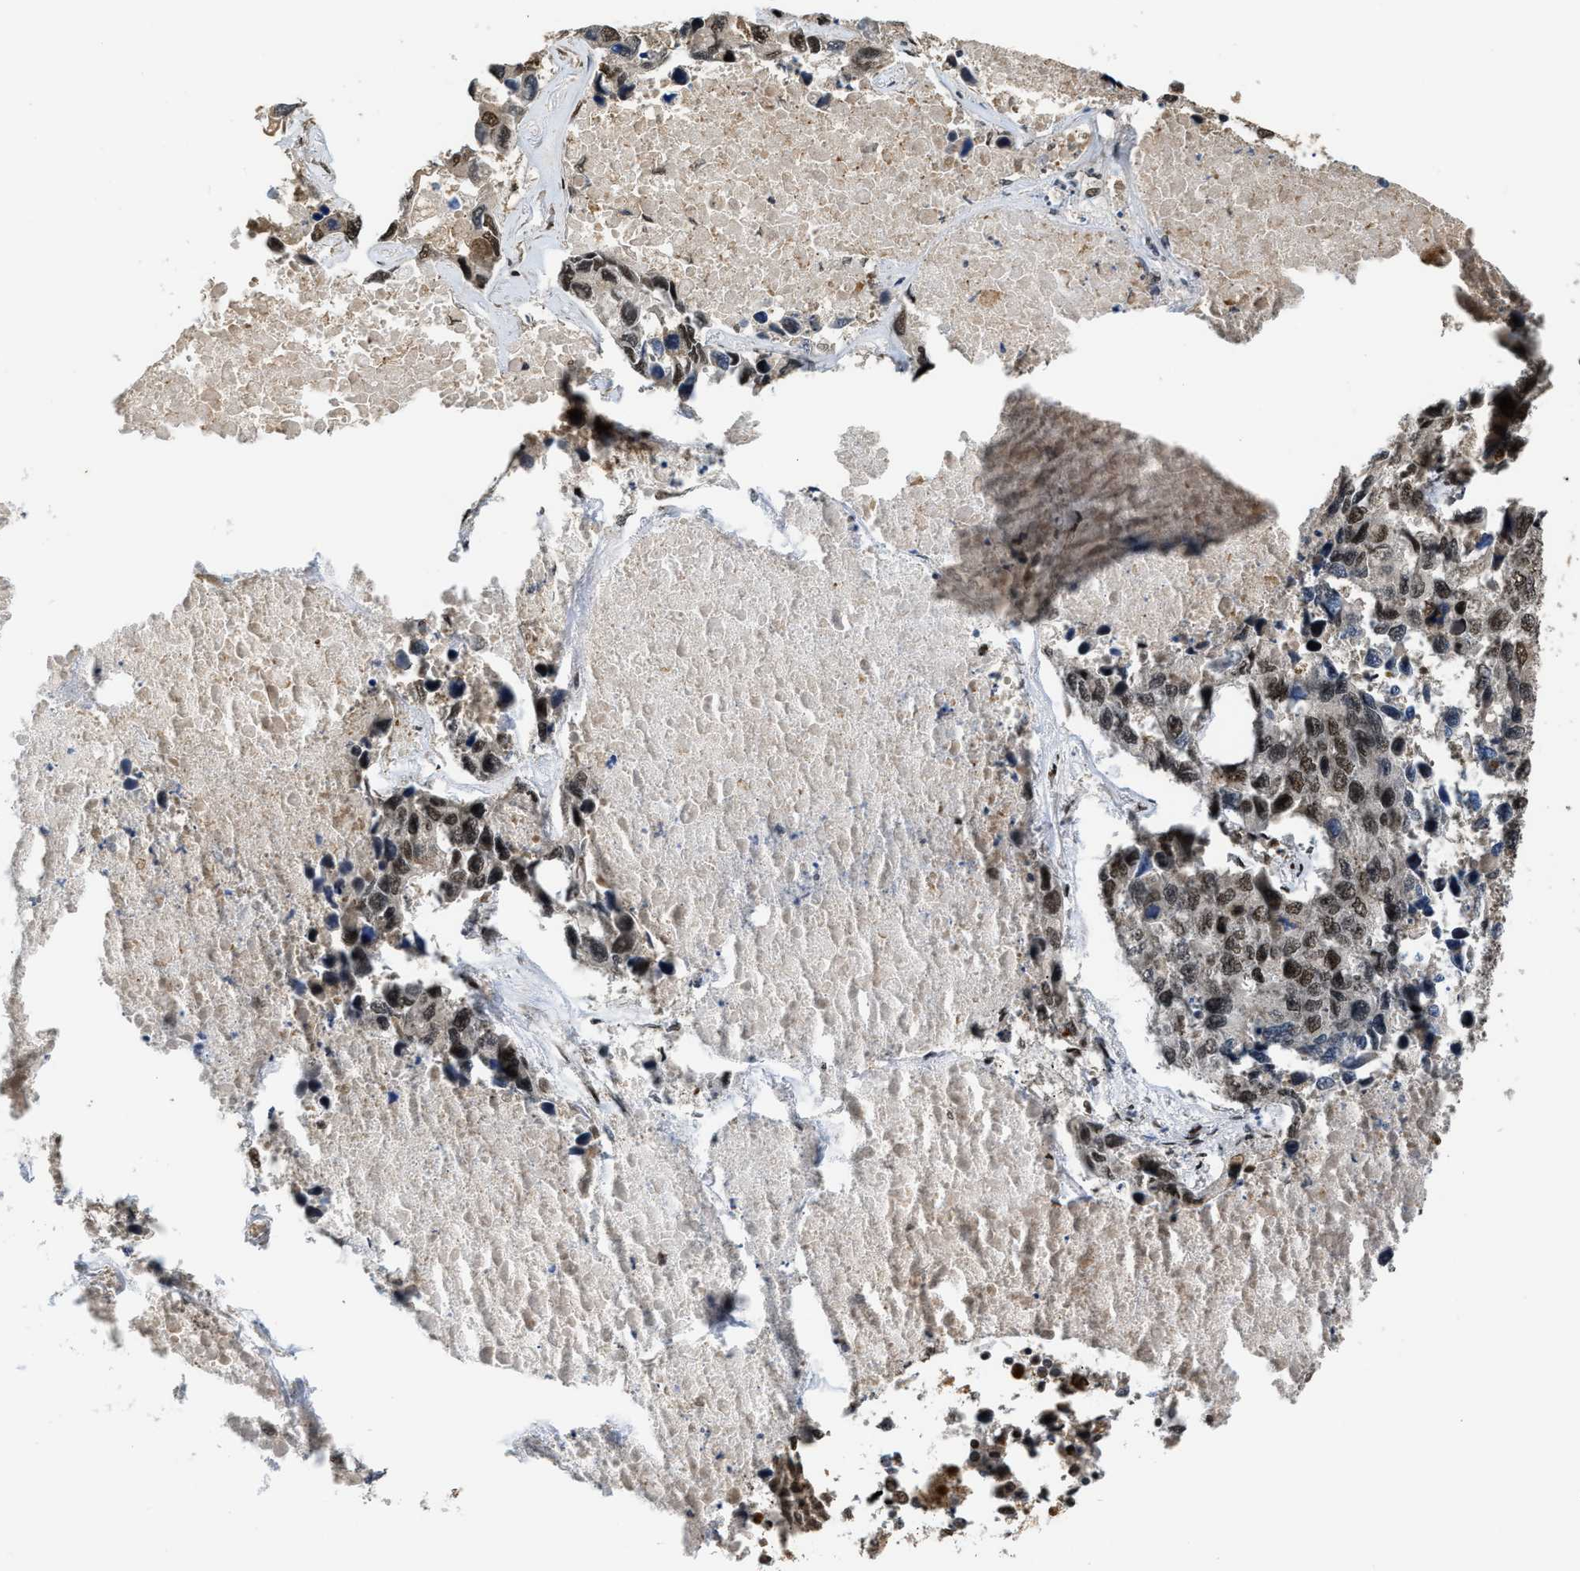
{"staining": {"intensity": "moderate", "quantity": ">75%", "location": "nuclear"}, "tissue": "lung cancer", "cell_type": "Tumor cells", "image_type": "cancer", "snomed": [{"axis": "morphology", "description": "Adenocarcinoma, NOS"}, {"axis": "topography", "description": "Lung"}], "caption": "Adenocarcinoma (lung) stained with DAB IHC reveals medium levels of moderate nuclear expression in about >75% of tumor cells.", "gene": "SERTAD2", "patient": {"sex": "male", "age": 64}}